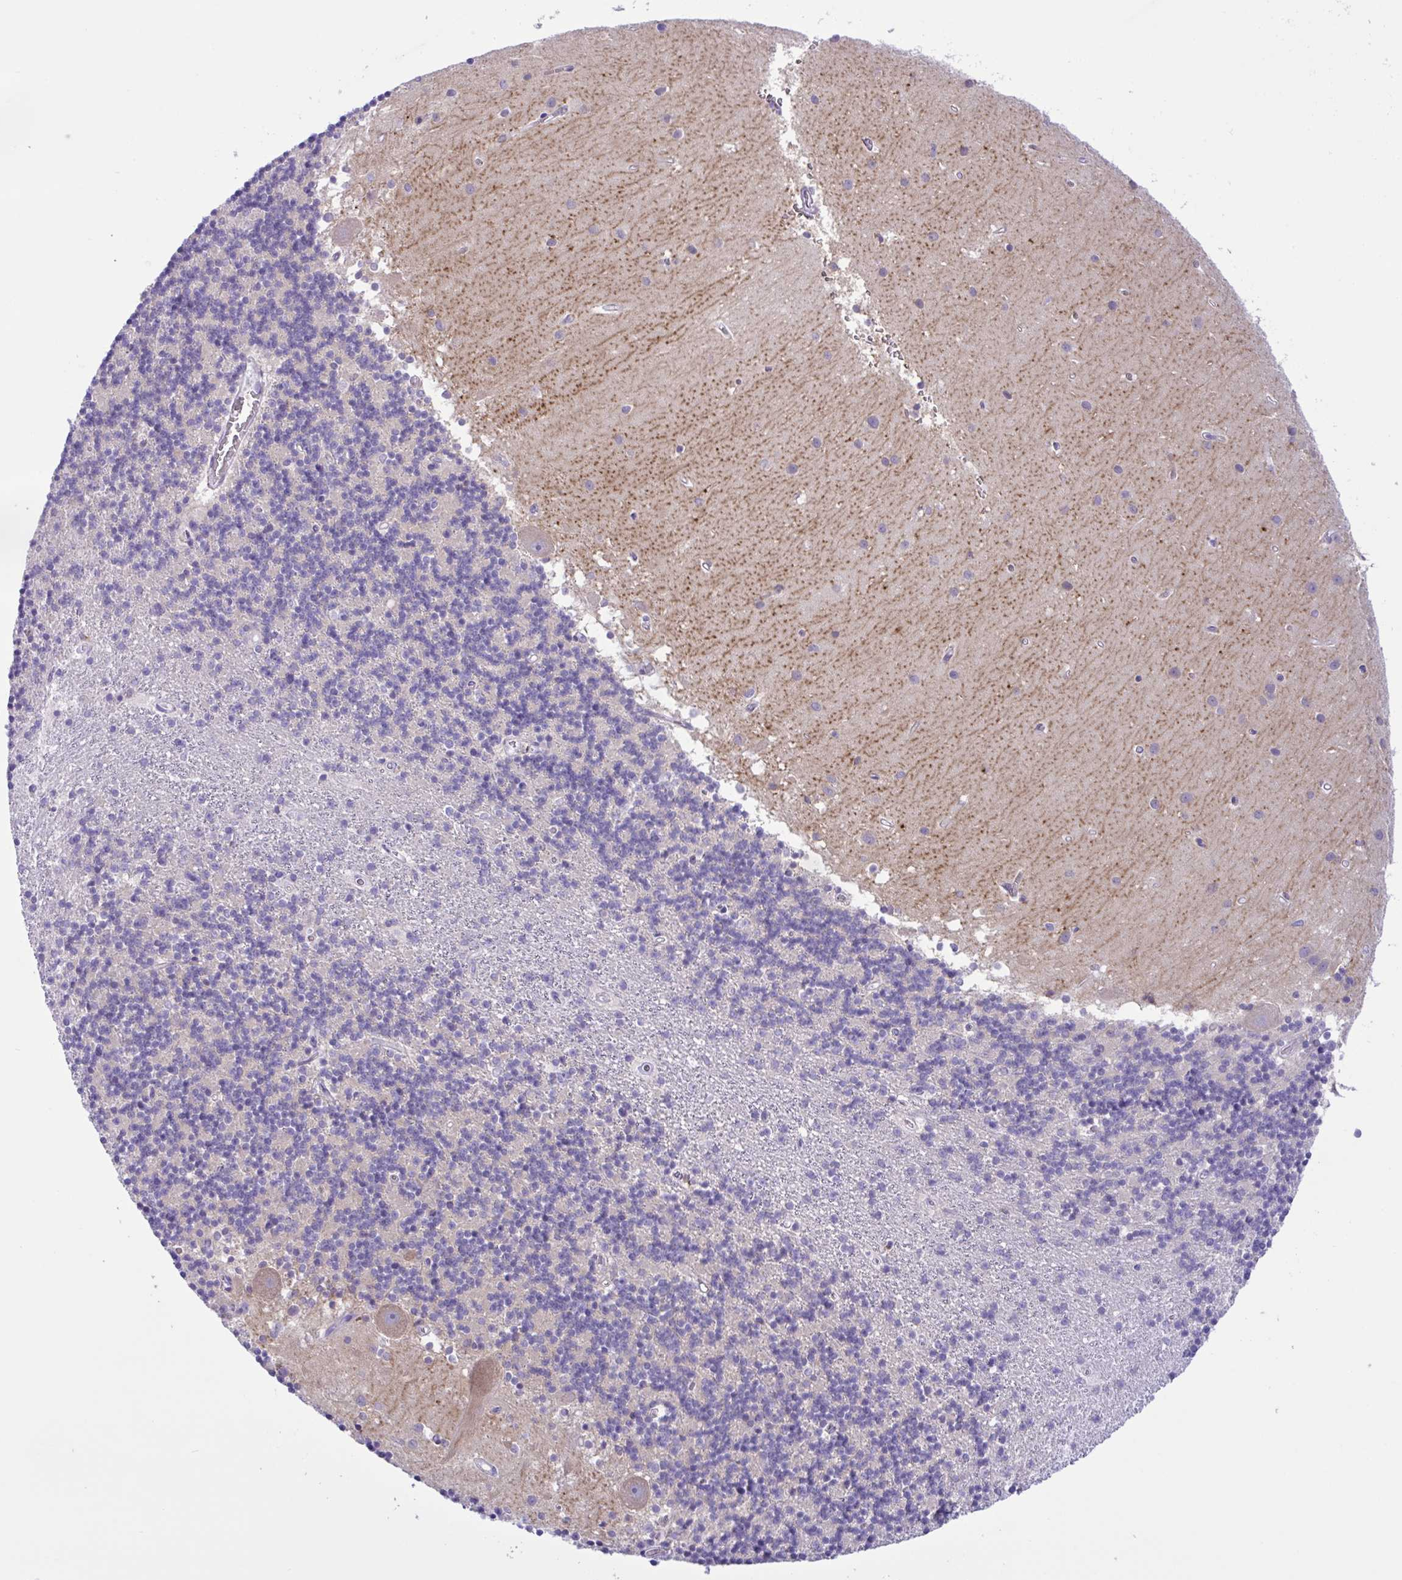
{"staining": {"intensity": "negative", "quantity": "none", "location": "none"}, "tissue": "cerebellum", "cell_type": "Cells in granular layer", "image_type": "normal", "snomed": [{"axis": "morphology", "description": "Normal tissue, NOS"}, {"axis": "topography", "description": "Cerebellum"}], "caption": "DAB immunohistochemical staining of normal cerebellum reveals no significant positivity in cells in granular layer.", "gene": "SREBF1", "patient": {"sex": "male", "age": 54}}